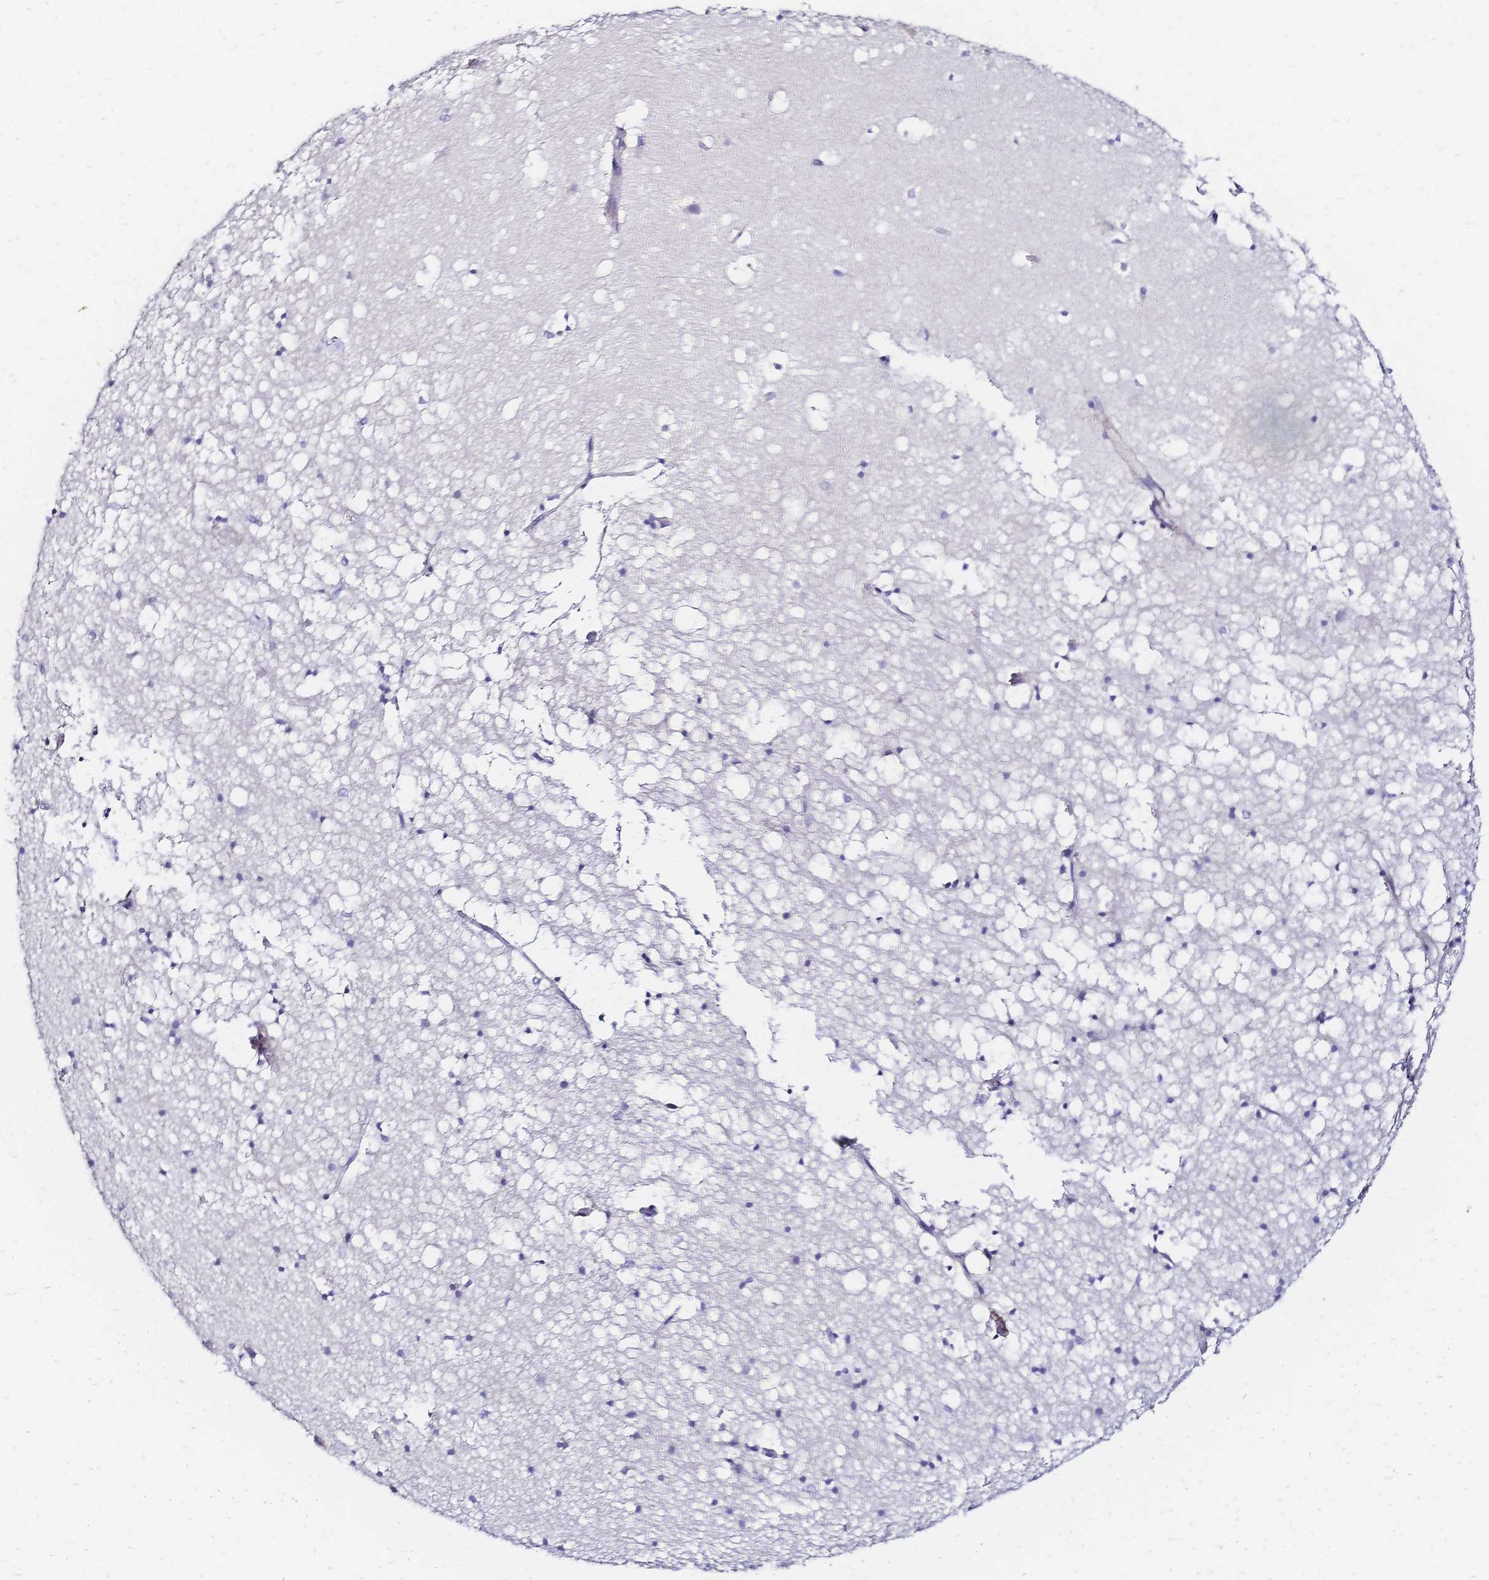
{"staining": {"intensity": "negative", "quantity": "none", "location": "none"}, "tissue": "hippocampus", "cell_type": "Glial cells", "image_type": "normal", "snomed": [{"axis": "morphology", "description": "Normal tissue, NOS"}, {"axis": "topography", "description": "Hippocampus"}], "caption": "High power microscopy micrograph of an immunohistochemistry (IHC) image of normal hippocampus, revealing no significant staining in glial cells.", "gene": "SLC5A1", "patient": {"sex": "male", "age": 58}}